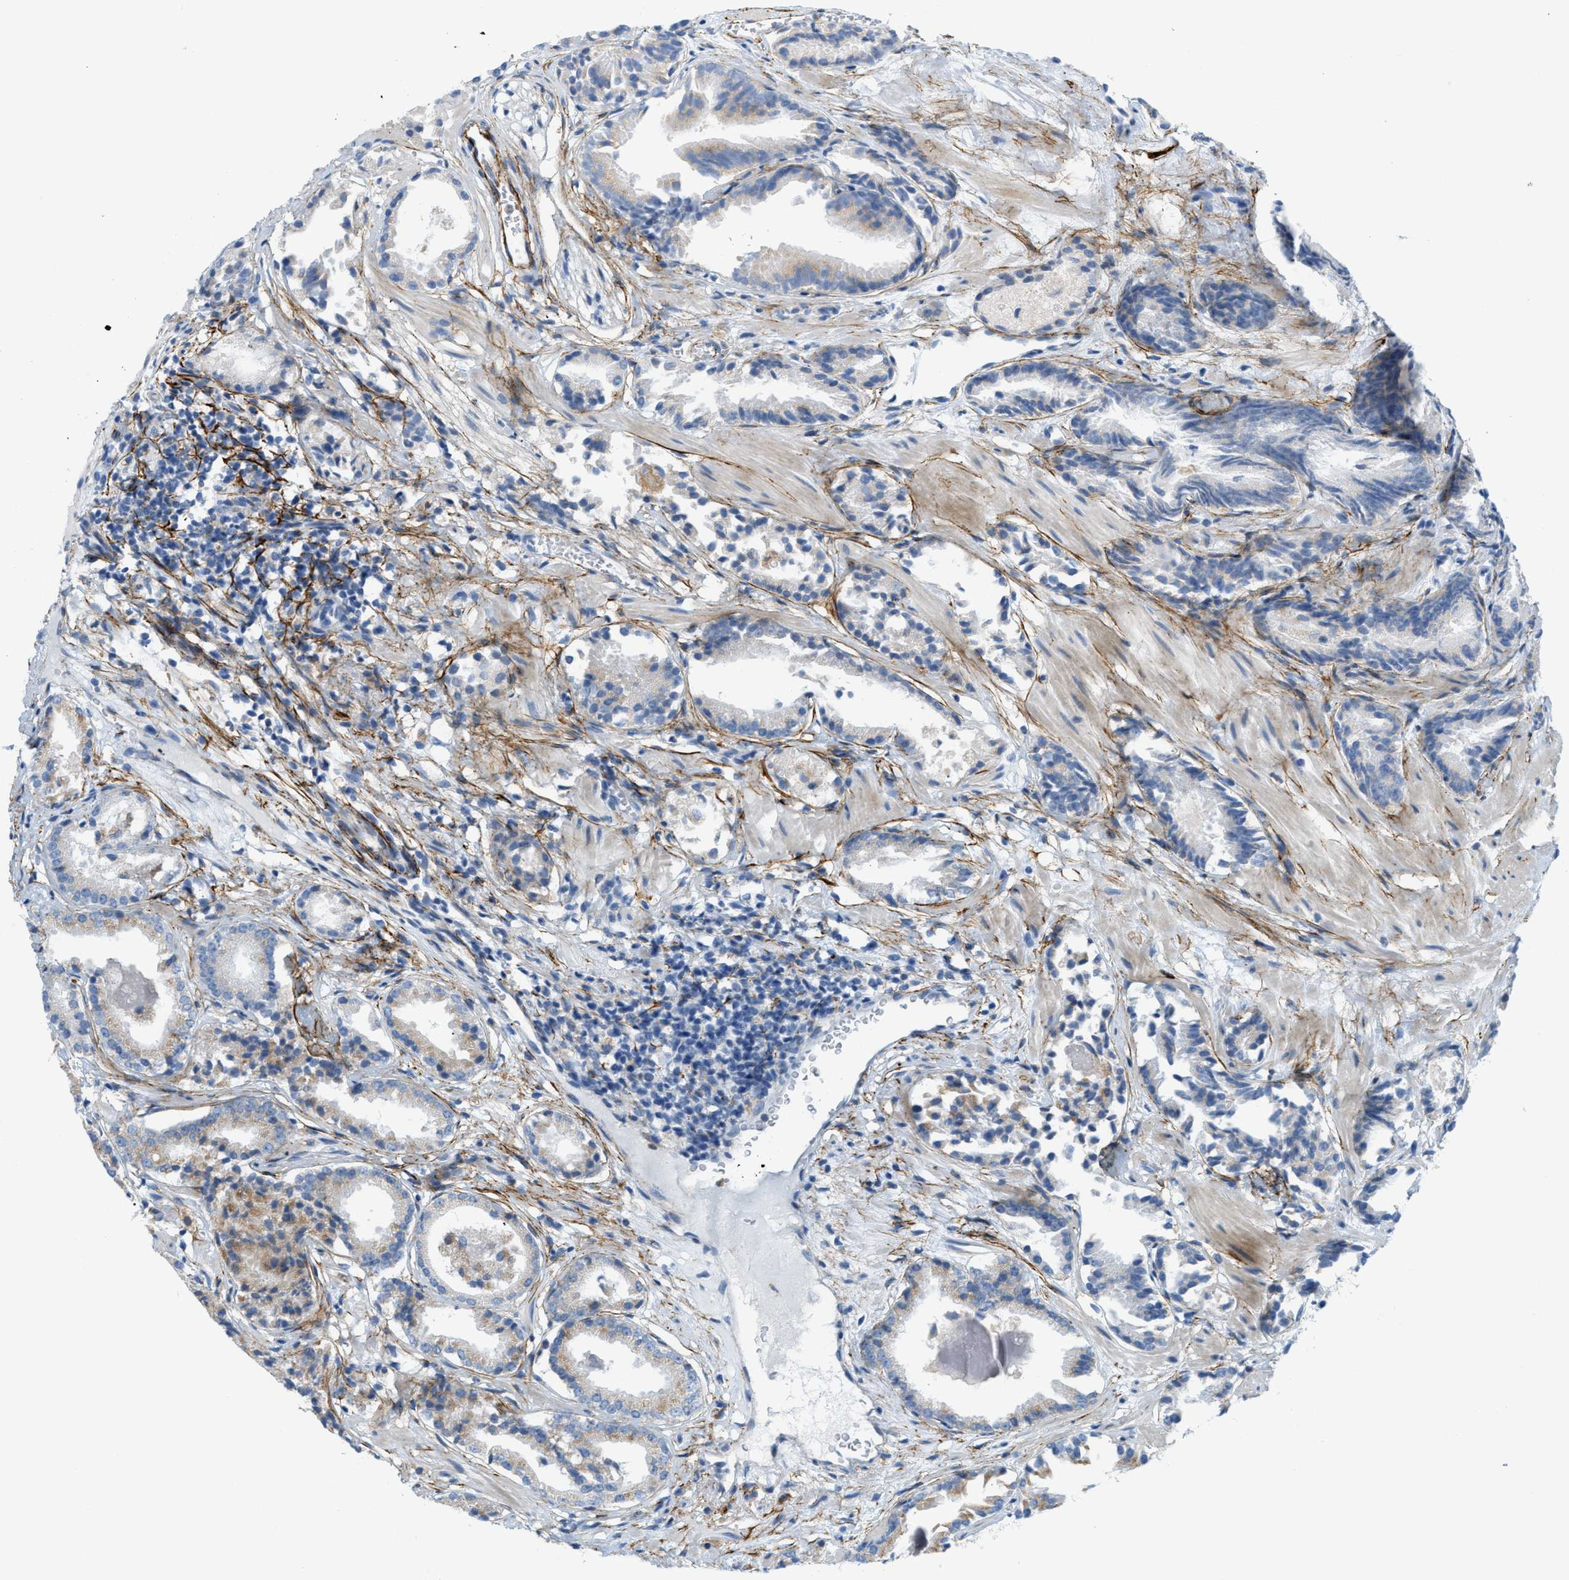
{"staining": {"intensity": "moderate", "quantity": "<25%", "location": "cytoplasmic/membranous"}, "tissue": "prostate cancer", "cell_type": "Tumor cells", "image_type": "cancer", "snomed": [{"axis": "morphology", "description": "Adenocarcinoma, Low grade"}, {"axis": "topography", "description": "Prostate"}], "caption": "Tumor cells reveal low levels of moderate cytoplasmic/membranous staining in about <25% of cells in human low-grade adenocarcinoma (prostate).", "gene": "LMBRD1", "patient": {"sex": "male", "age": 51}}